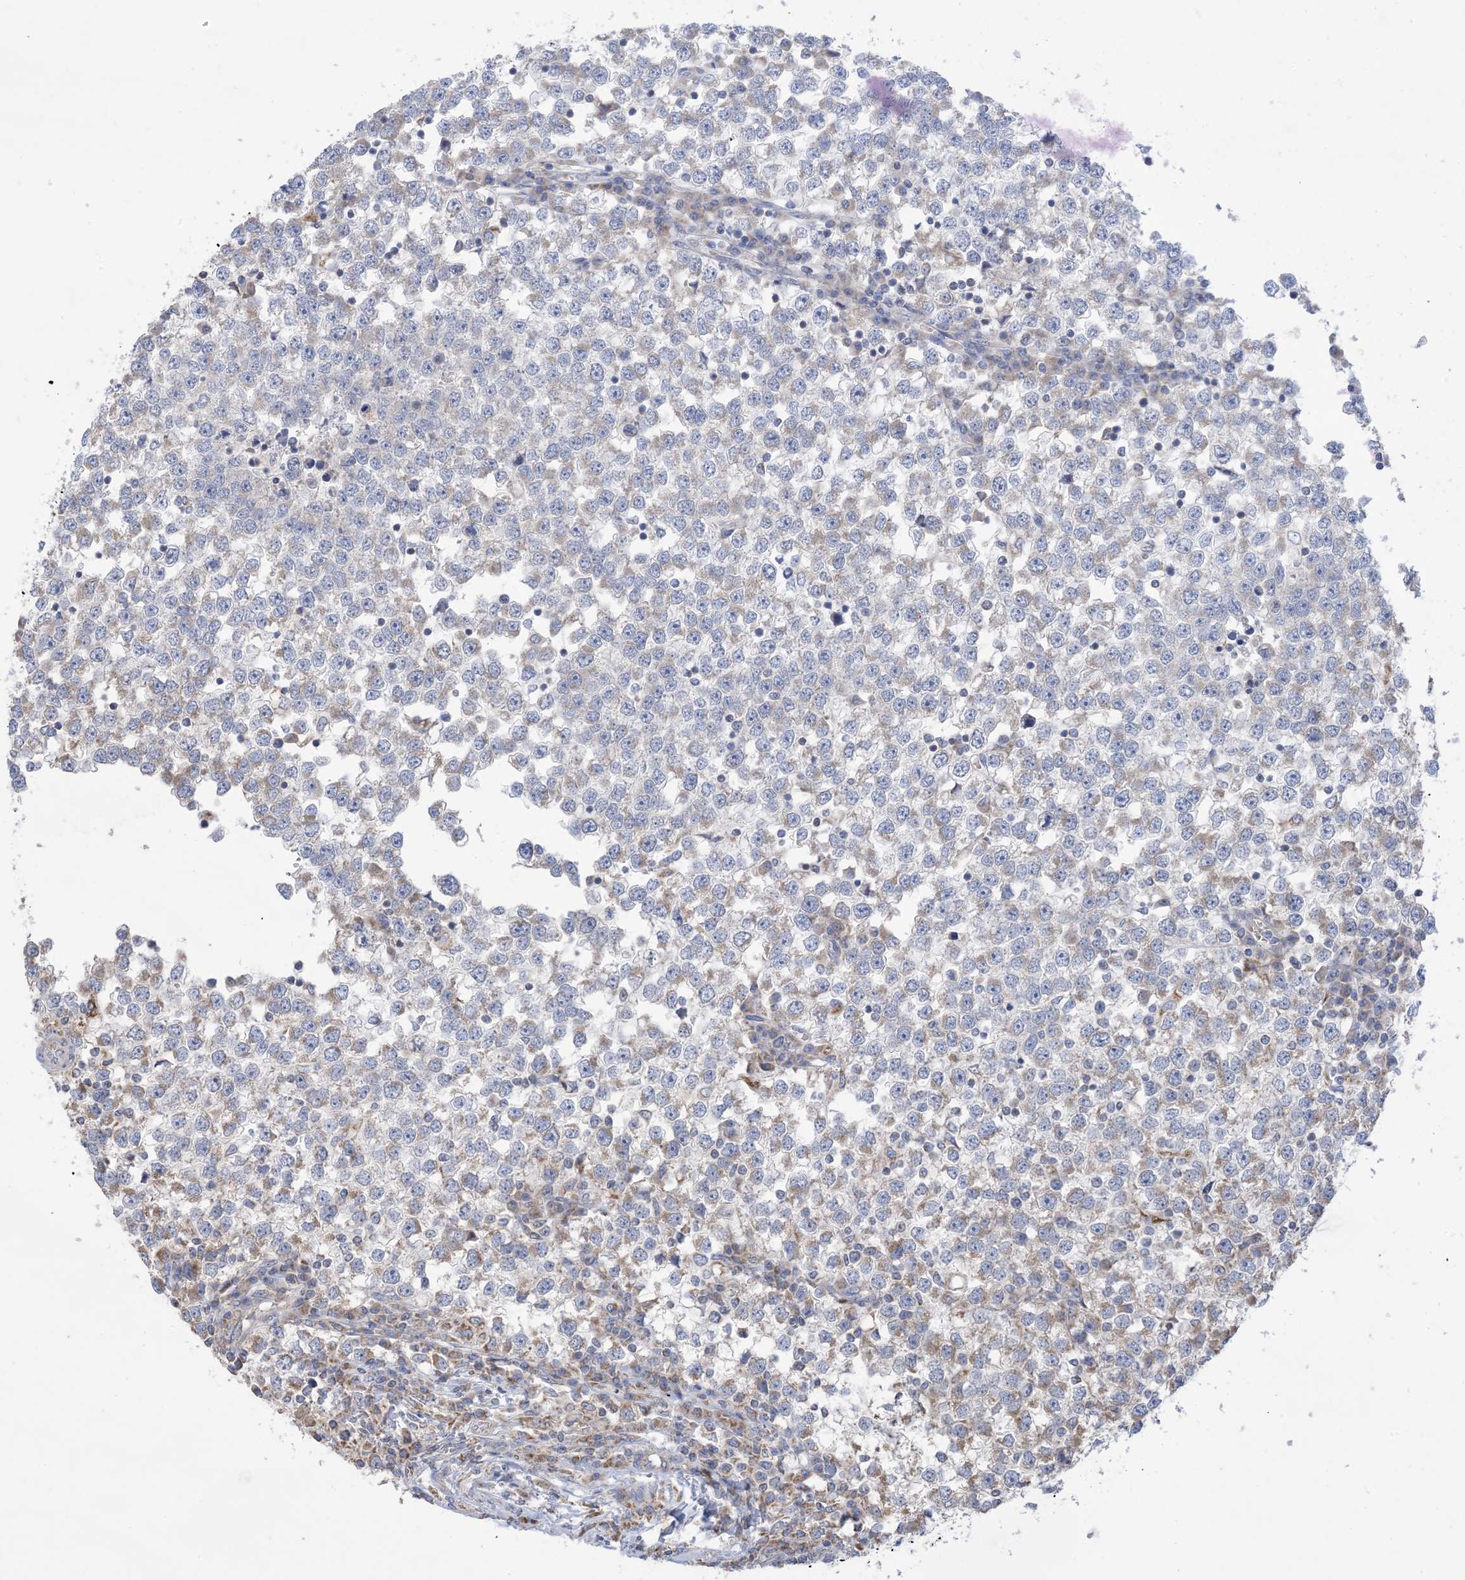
{"staining": {"intensity": "weak", "quantity": "<25%", "location": "cytoplasmic/membranous"}, "tissue": "testis cancer", "cell_type": "Tumor cells", "image_type": "cancer", "snomed": [{"axis": "morphology", "description": "Seminoma, NOS"}, {"axis": "topography", "description": "Testis"}], "caption": "The image exhibits no significant positivity in tumor cells of testis cancer.", "gene": "CLEC16A", "patient": {"sex": "male", "age": 65}}